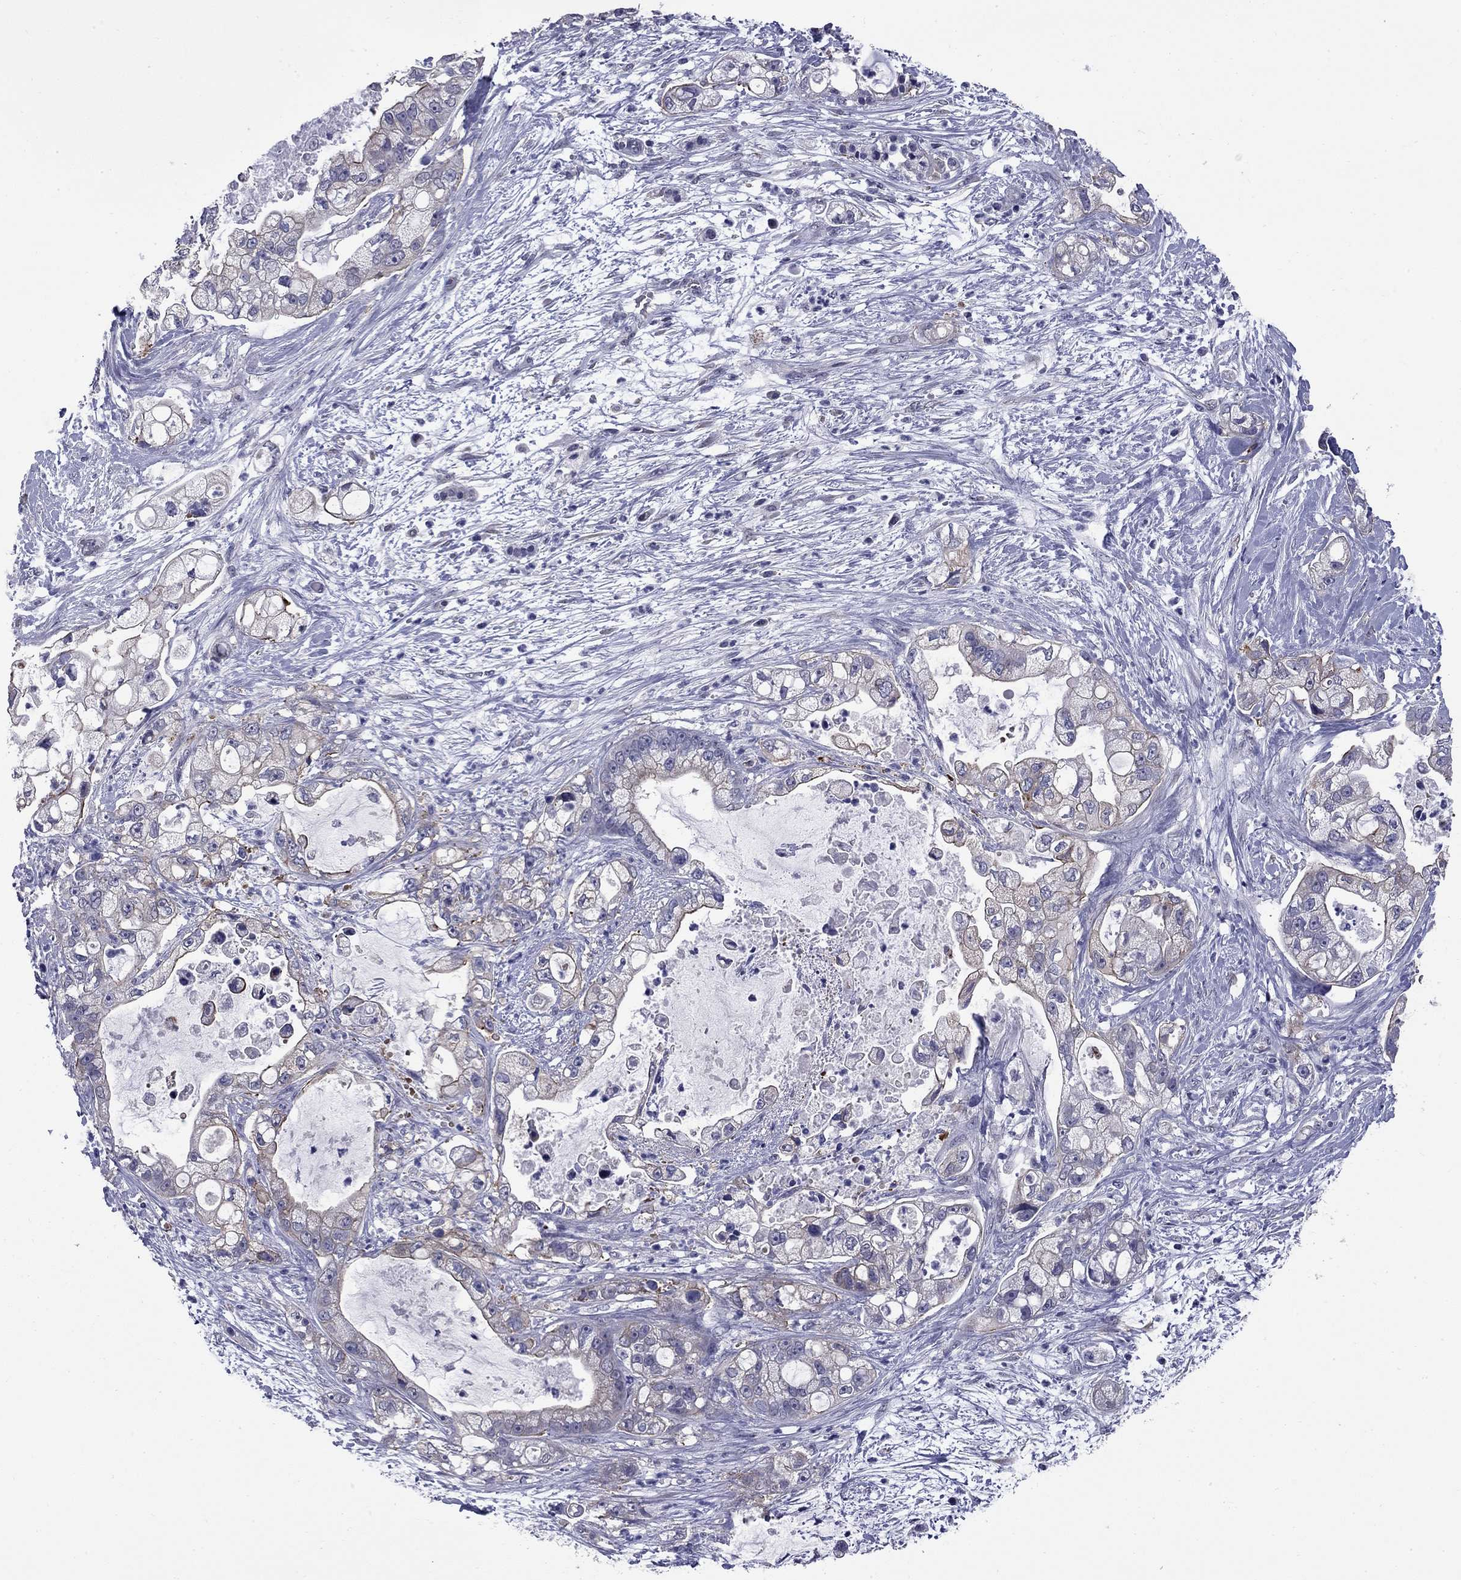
{"staining": {"intensity": "moderate", "quantity": "<25%", "location": "cytoplasmic/membranous"}, "tissue": "pancreatic cancer", "cell_type": "Tumor cells", "image_type": "cancer", "snomed": [{"axis": "morphology", "description": "Adenocarcinoma, NOS"}, {"axis": "topography", "description": "Pancreas"}], "caption": "Pancreatic cancer (adenocarcinoma) tissue demonstrates moderate cytoplasmic/membranous positivity in approximately <25% of tumor cells, visualized by immunohistochemistry. Nuclei are stained in blue.", "gene": "HTR4", "patient": {"sex": "female", "age": 69}}